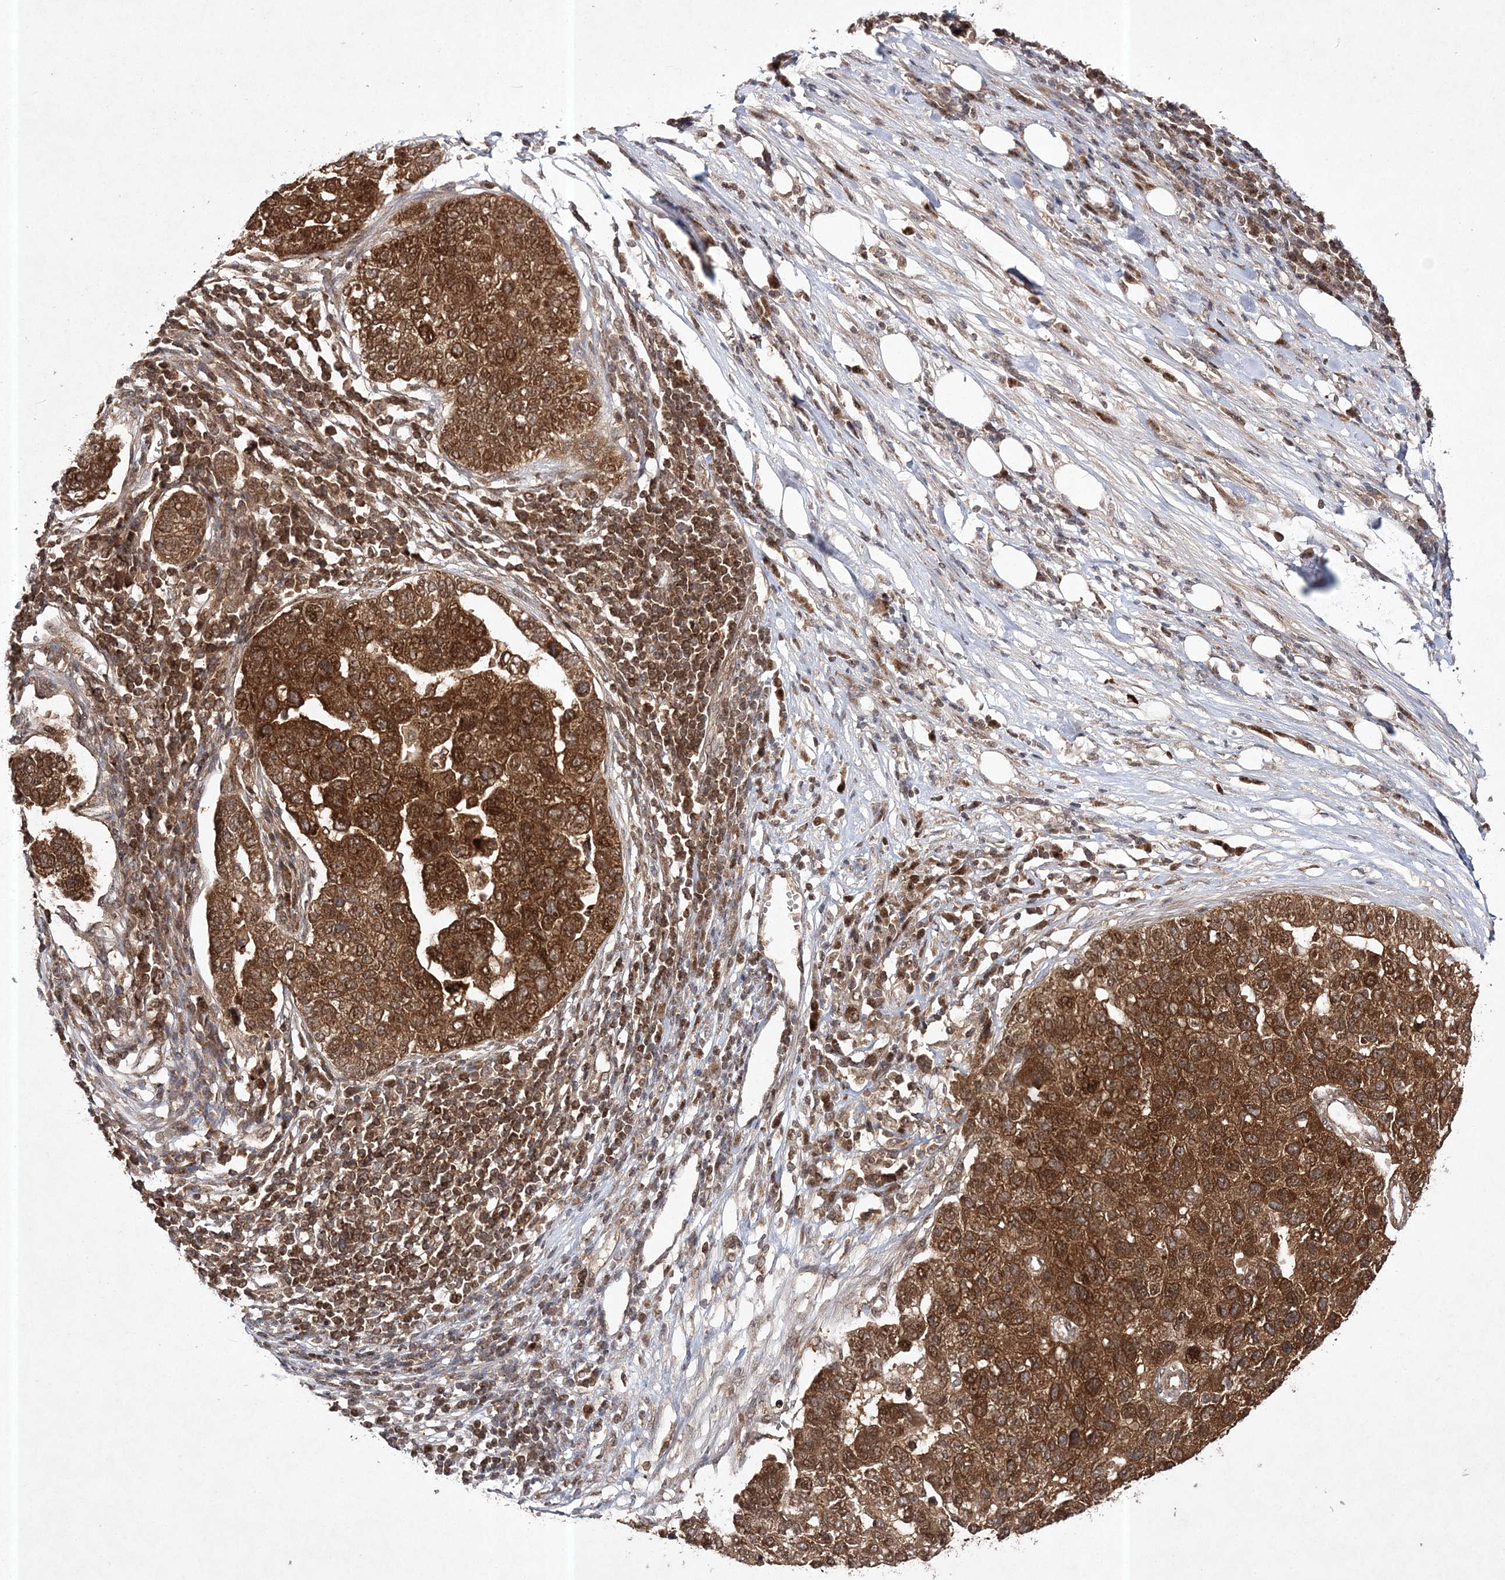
{"staining": {"intensity": "moderate", "quantity": ">75%", "location": "cytoplasmic/membranous,nuclear"}, "tissue": "pancreatic cancer", "cell_type": "Tumor cells", "image_type": "cancer", "snomed": [{"axis": "morphology", "description": "Adenocarcinoma, NOS"}, {"axis": "topography", "description": "Pancreas"}], "caption": "Immunohistochemical staining of pancreatic adenocarcinoma reveals moderate cytoplasmic/membranous and nuclear protein staining in approximately >75% of tumor cells.", "gene": "NIF3L1", "patient": {"sex": "female", "age": 61}}